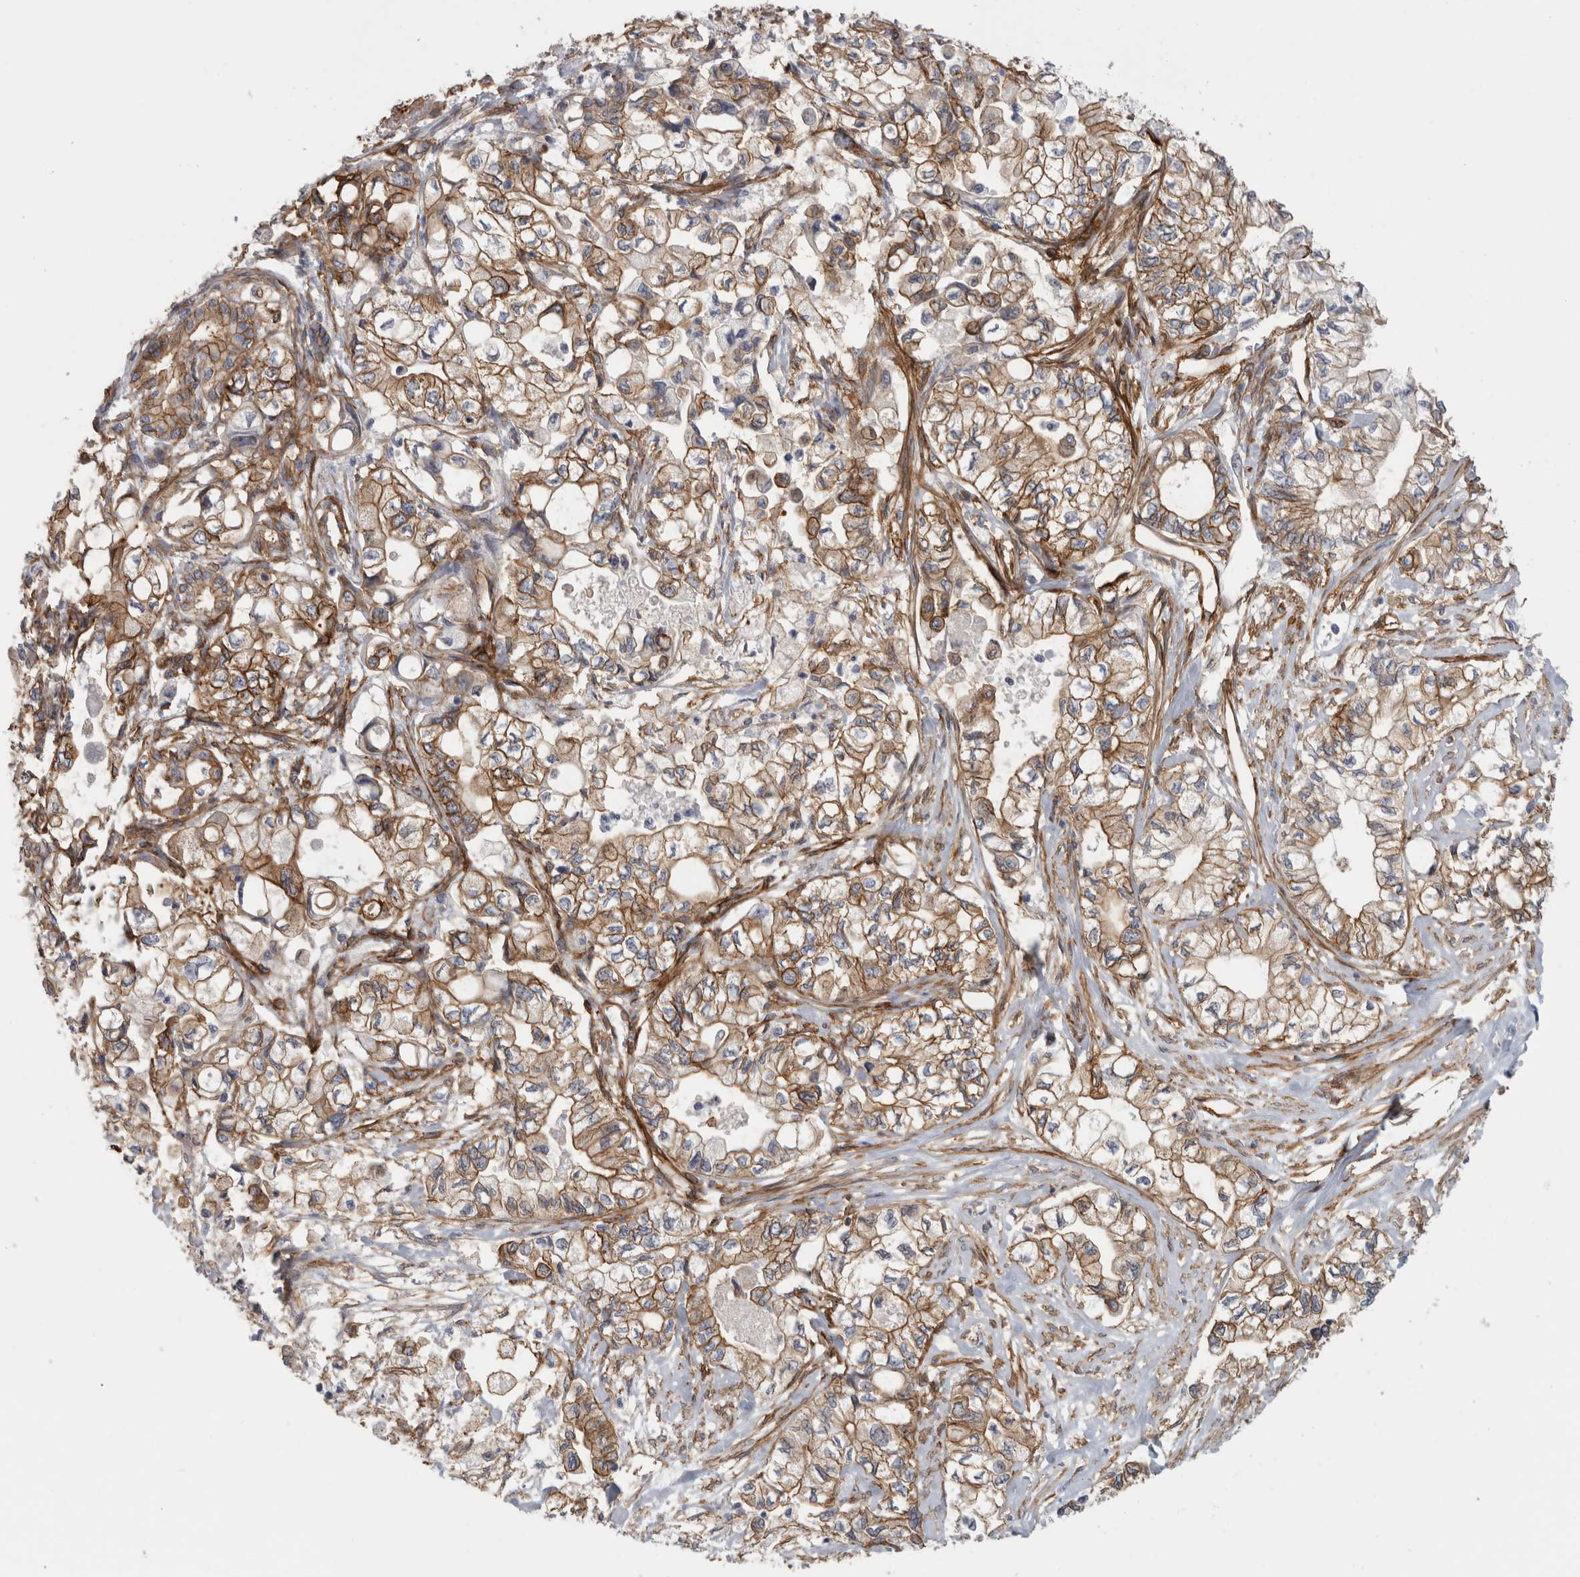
{"staining": {"intensity": "moderate", "quantity": ">75%", "location": "cytoplasmic/membranous"}, "tissue": "pancreatic cancer", "cell_type": "Tumor cells", "image_type": "cancer", "snomed": [{"axis": "morphology", "description": "Adenocarcinoma, NOS"}, {"axis": "topography", "description": "Pancreas"}], "caption": "Adenocarcinoma (pancreatic) tissue shows moderate cytoplasmic/membranous expression in about >75% of tumor cells, visualized by immunohistochemistry.", "gene": "AHNAK", "patient": {"sex": "male", "age": 79}}